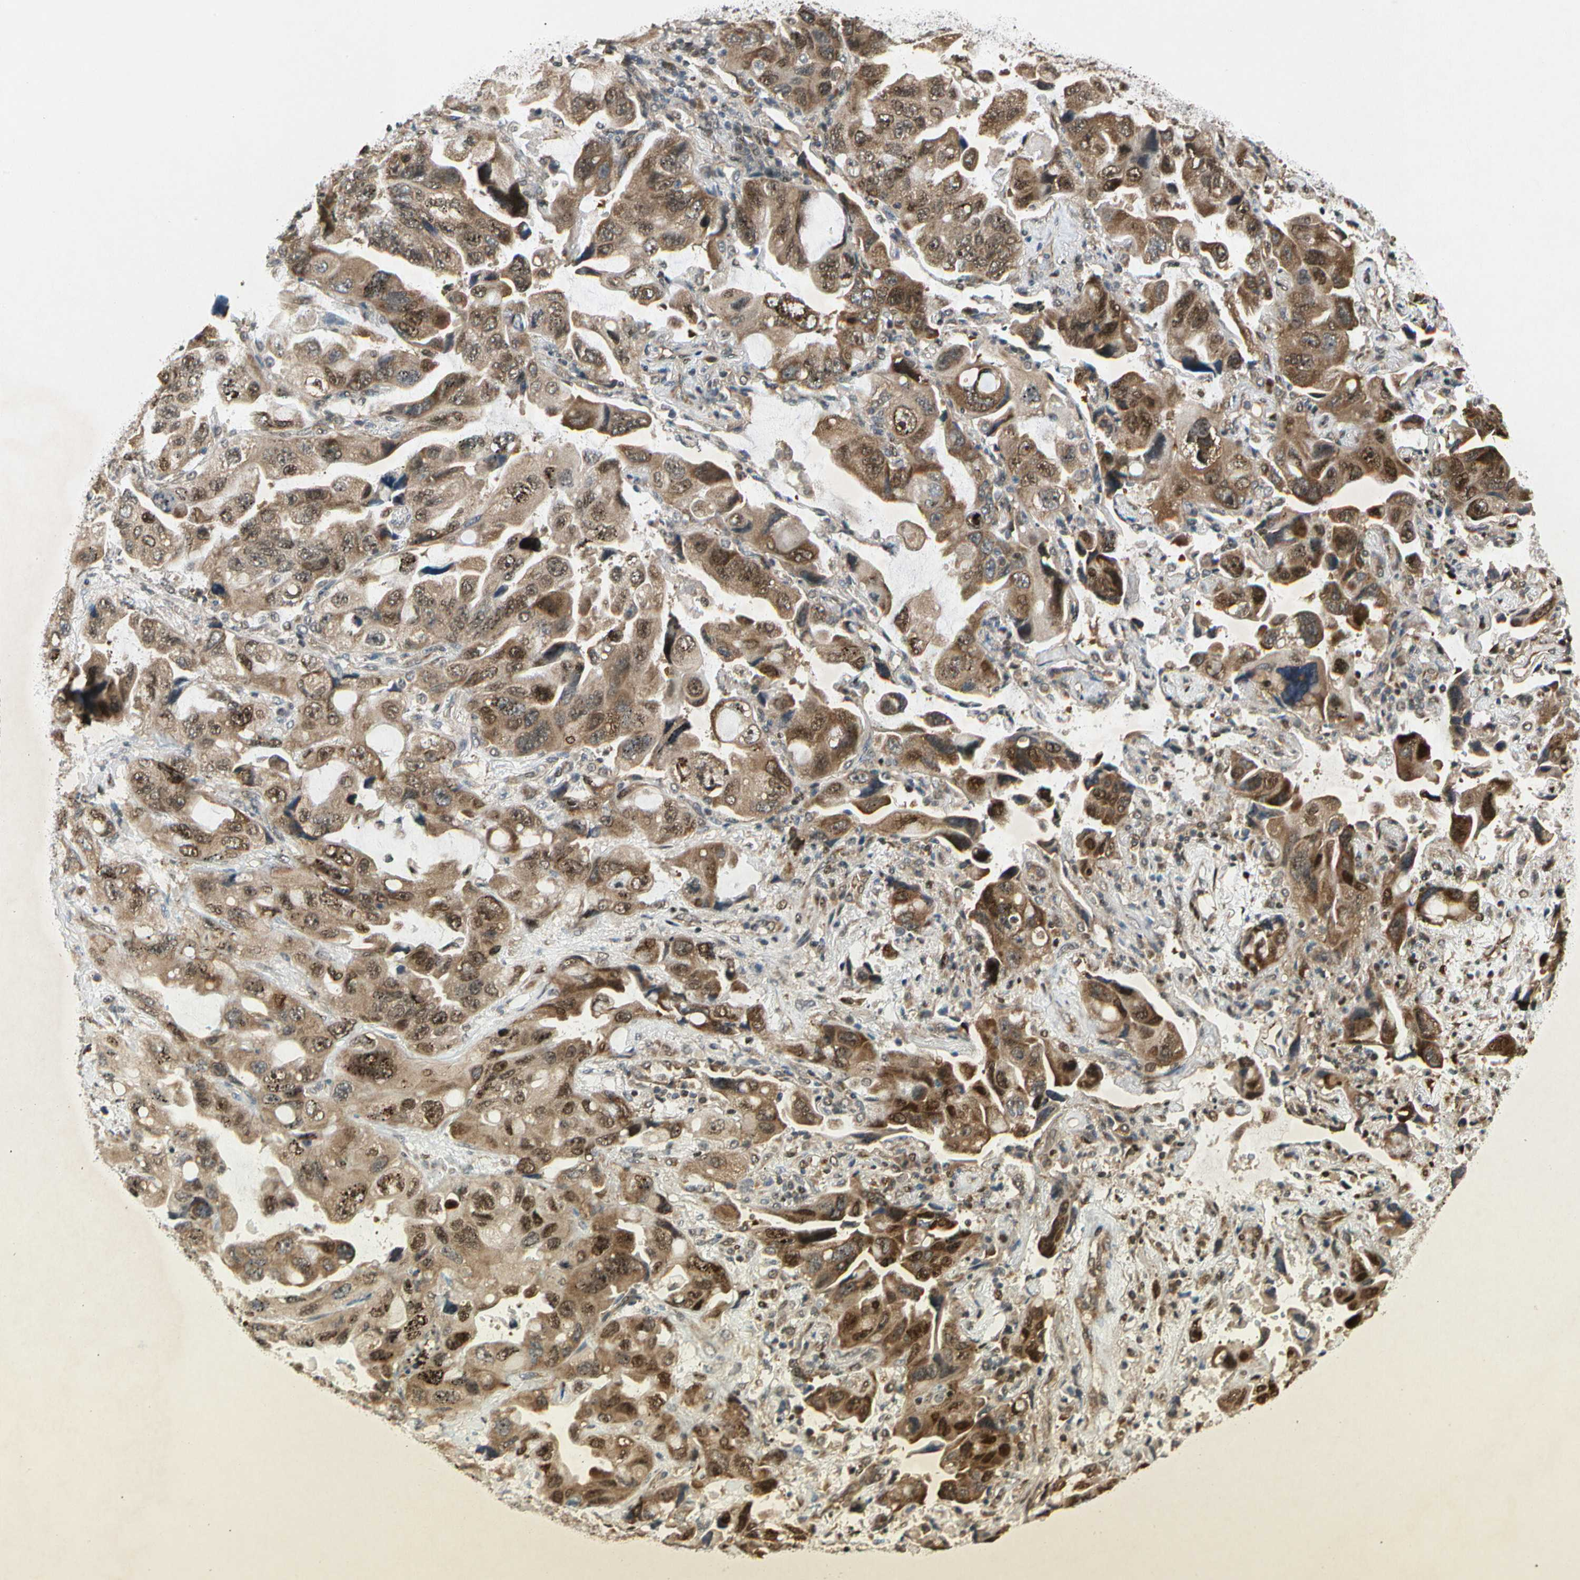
{"staining": {"intensity": "moderate", "quantity": ">75%", "location": "cytoplasmic/membranous,nuclear"}, "tissue": "lung cancer", "cell_type": "Tumor cells", "image_type": "cancer", "snomed": [{"axis": "morphology", "description": "Squamous cell carcinoma, NOS"}, {"axis": "topography", "description": "Lung"}], "caption": "Lung cancer was stained to show a protein in brown. There is medium levels of moderate cytoplasmic/membranous and nuclear staining in about >75% of tumor cells.", "gene": "EIF1AX", "patient": {"sex": "female", "age": 73}}